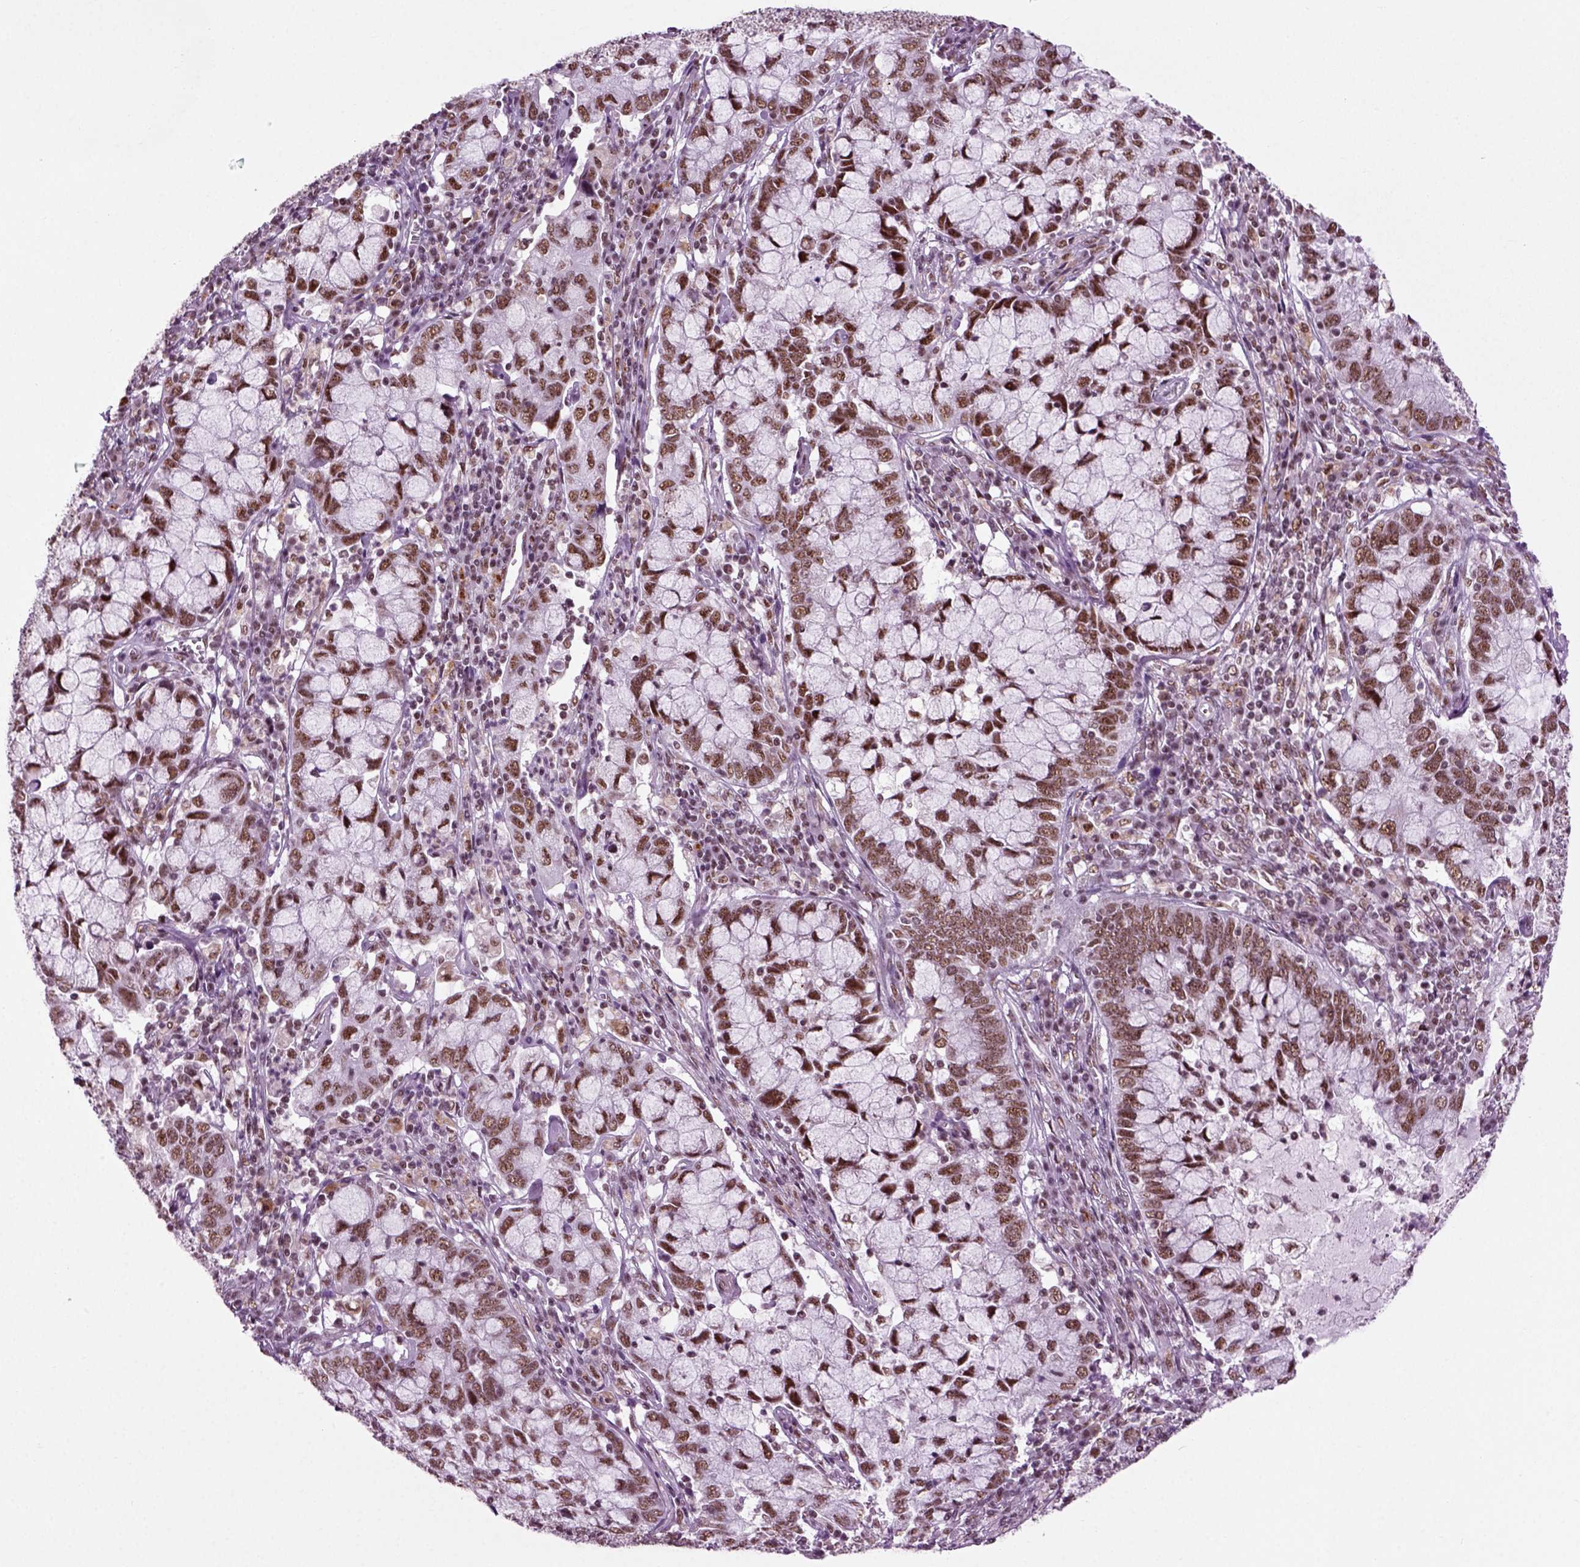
{"staining": {"intensity": "moderate", "quantity": ">75%", "location": "nuclear"}, "tissue": "cervical cancer", "cell_type": "Tumor cells", "image_type": "cancer", "snomed": [{"axis": "morphology", "description": "Adenocarcinoma, NOS"}, {"axis": "topography", "description": "Cervix"}], "caption": "Immunohistochemistry photomicrograph of cervical cancer stained for a protein (brown), which reveals medium levels of moderate nuclear positivity in approximately >75% of tumor cells.", "gene": "RCOR3", "patient": {"sex": "female", "age": 40}}